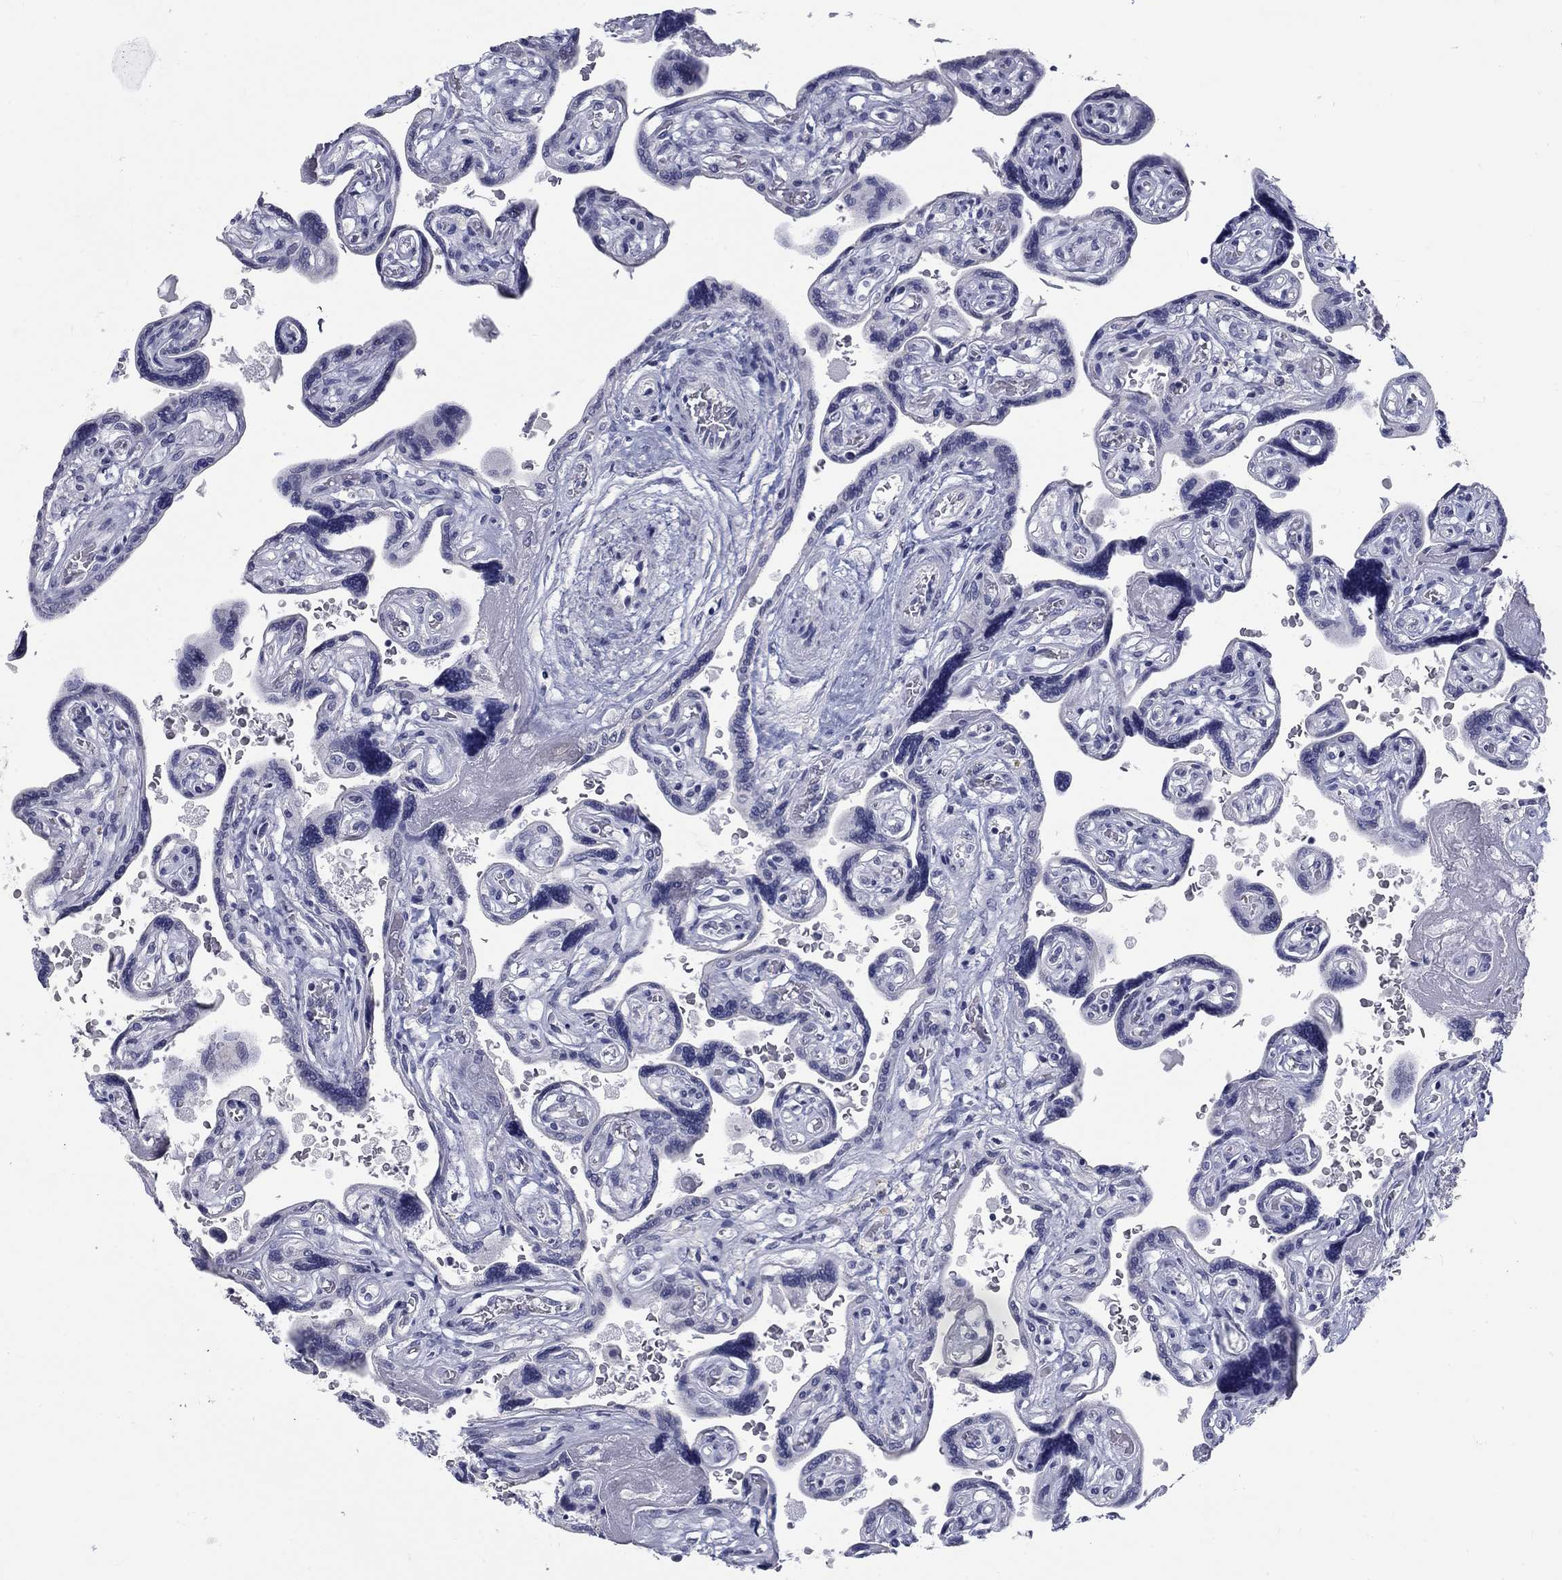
{"staining": {"intensity": "negative", "quantity": "none", "location": "none"}, "tissue": "placenta", "cell_type": "Decidual cells", "image_type": "normal", "snomed": [{"axis": "morphology", "description": "Normal tissue, NOS"}, {"axis": "topography", "description": "Placenta"}], "caption": "Micrograph shows no protein positivity in decidual cells of normal placenta. Nuclei are stained in blue.", "gene": "ELAVL4", "patient": {"sex": "female", "age": 32}}